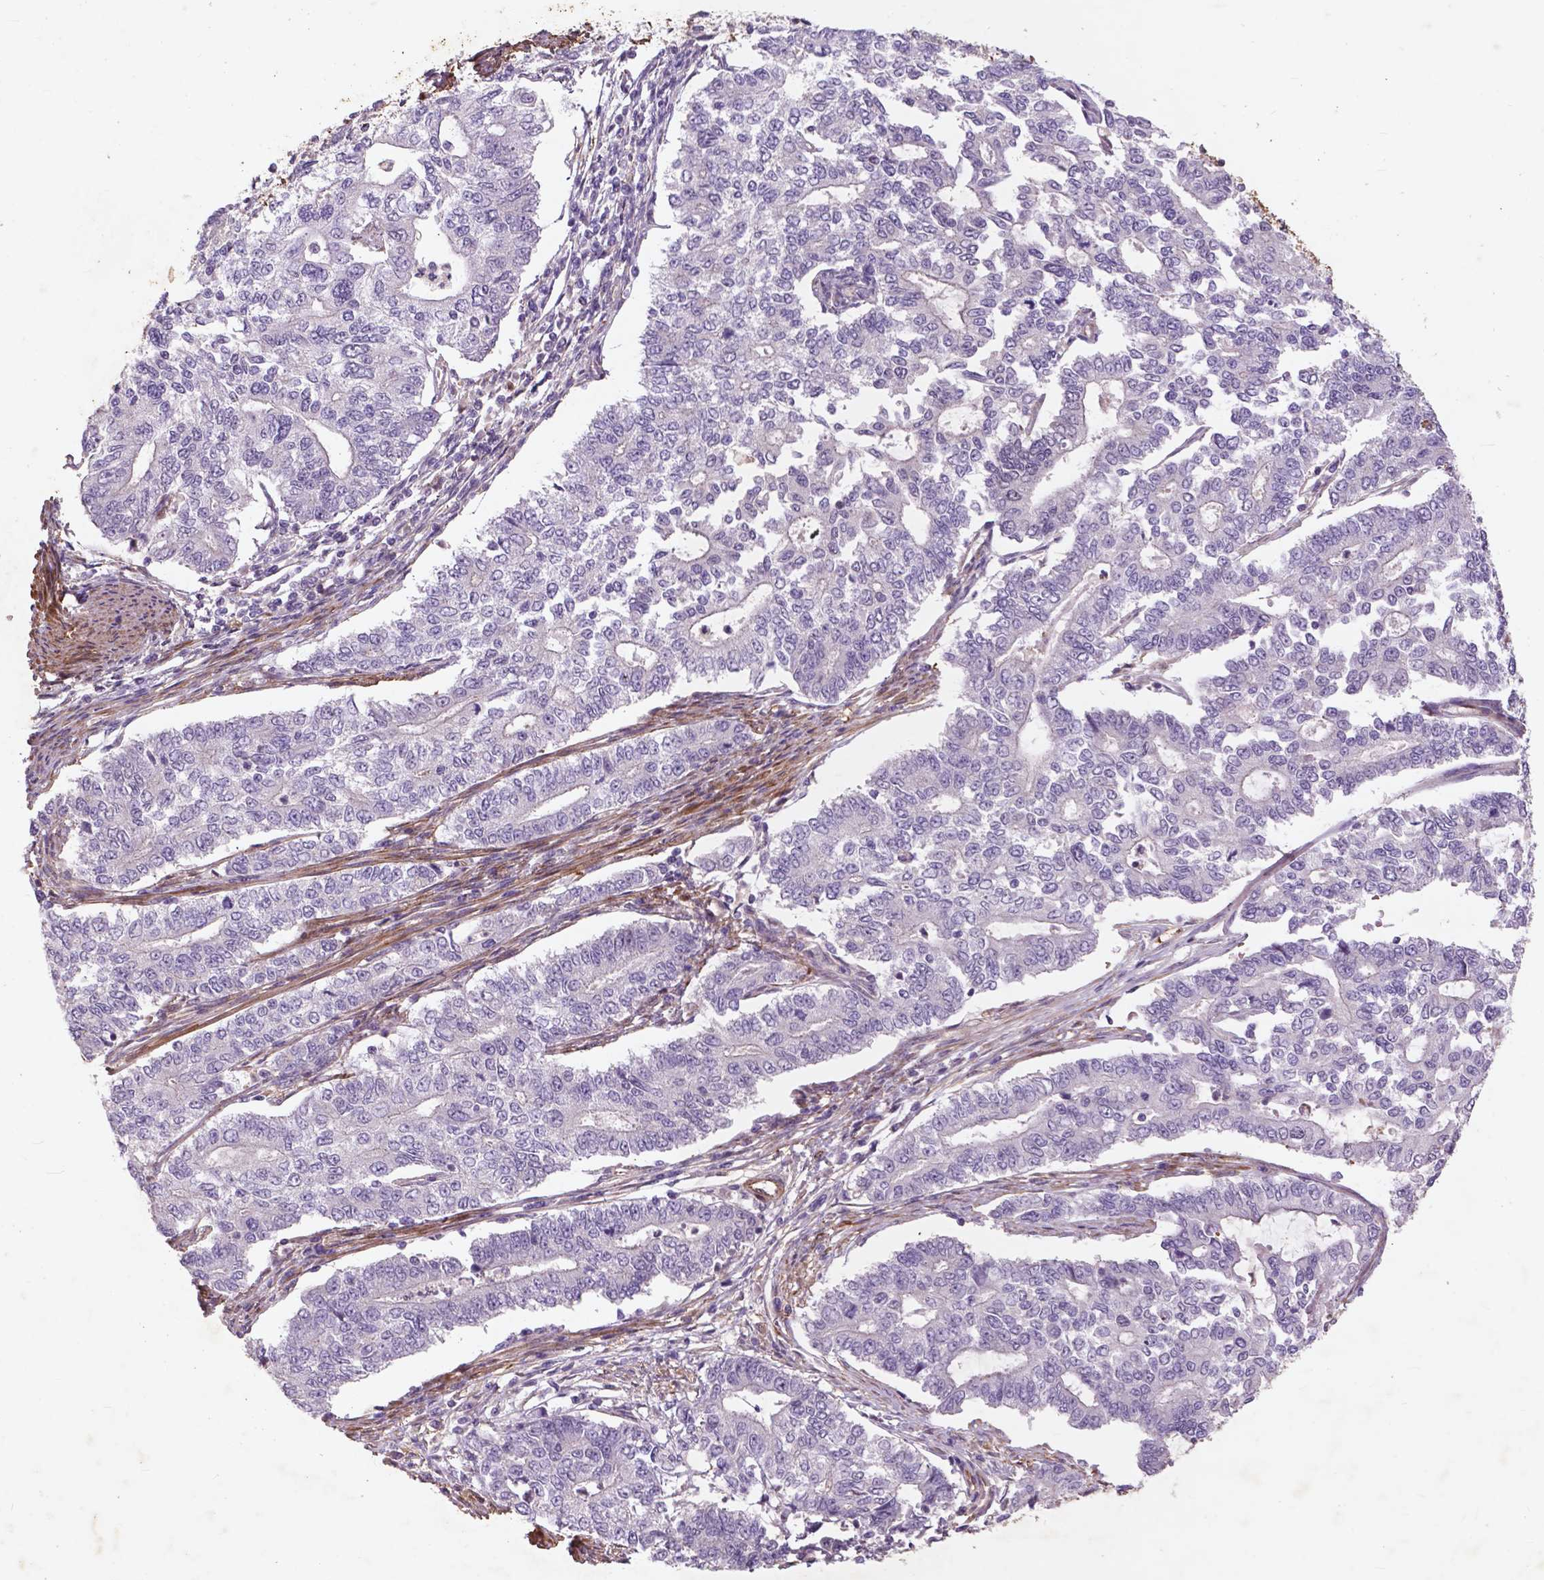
{"staining": {"intensity": "negative", "quantity": "none", "location": "none"}, "tissue": "endometrial cancer", "cell_type": "Tumor cells", "image_type": "cancer", "snomed": [{"axis": "morphology", "description": "Adenocarcinoma, NOS"}, {"axis": "topography", "description": "Uterus"}], "caption": "Micrograph shows no protein staining in tumor cells of endometrial cancer (adenocarcinoma) tissue.", "gene": "RFPL4B", "patient": {"sex": "female", "age": 59}}